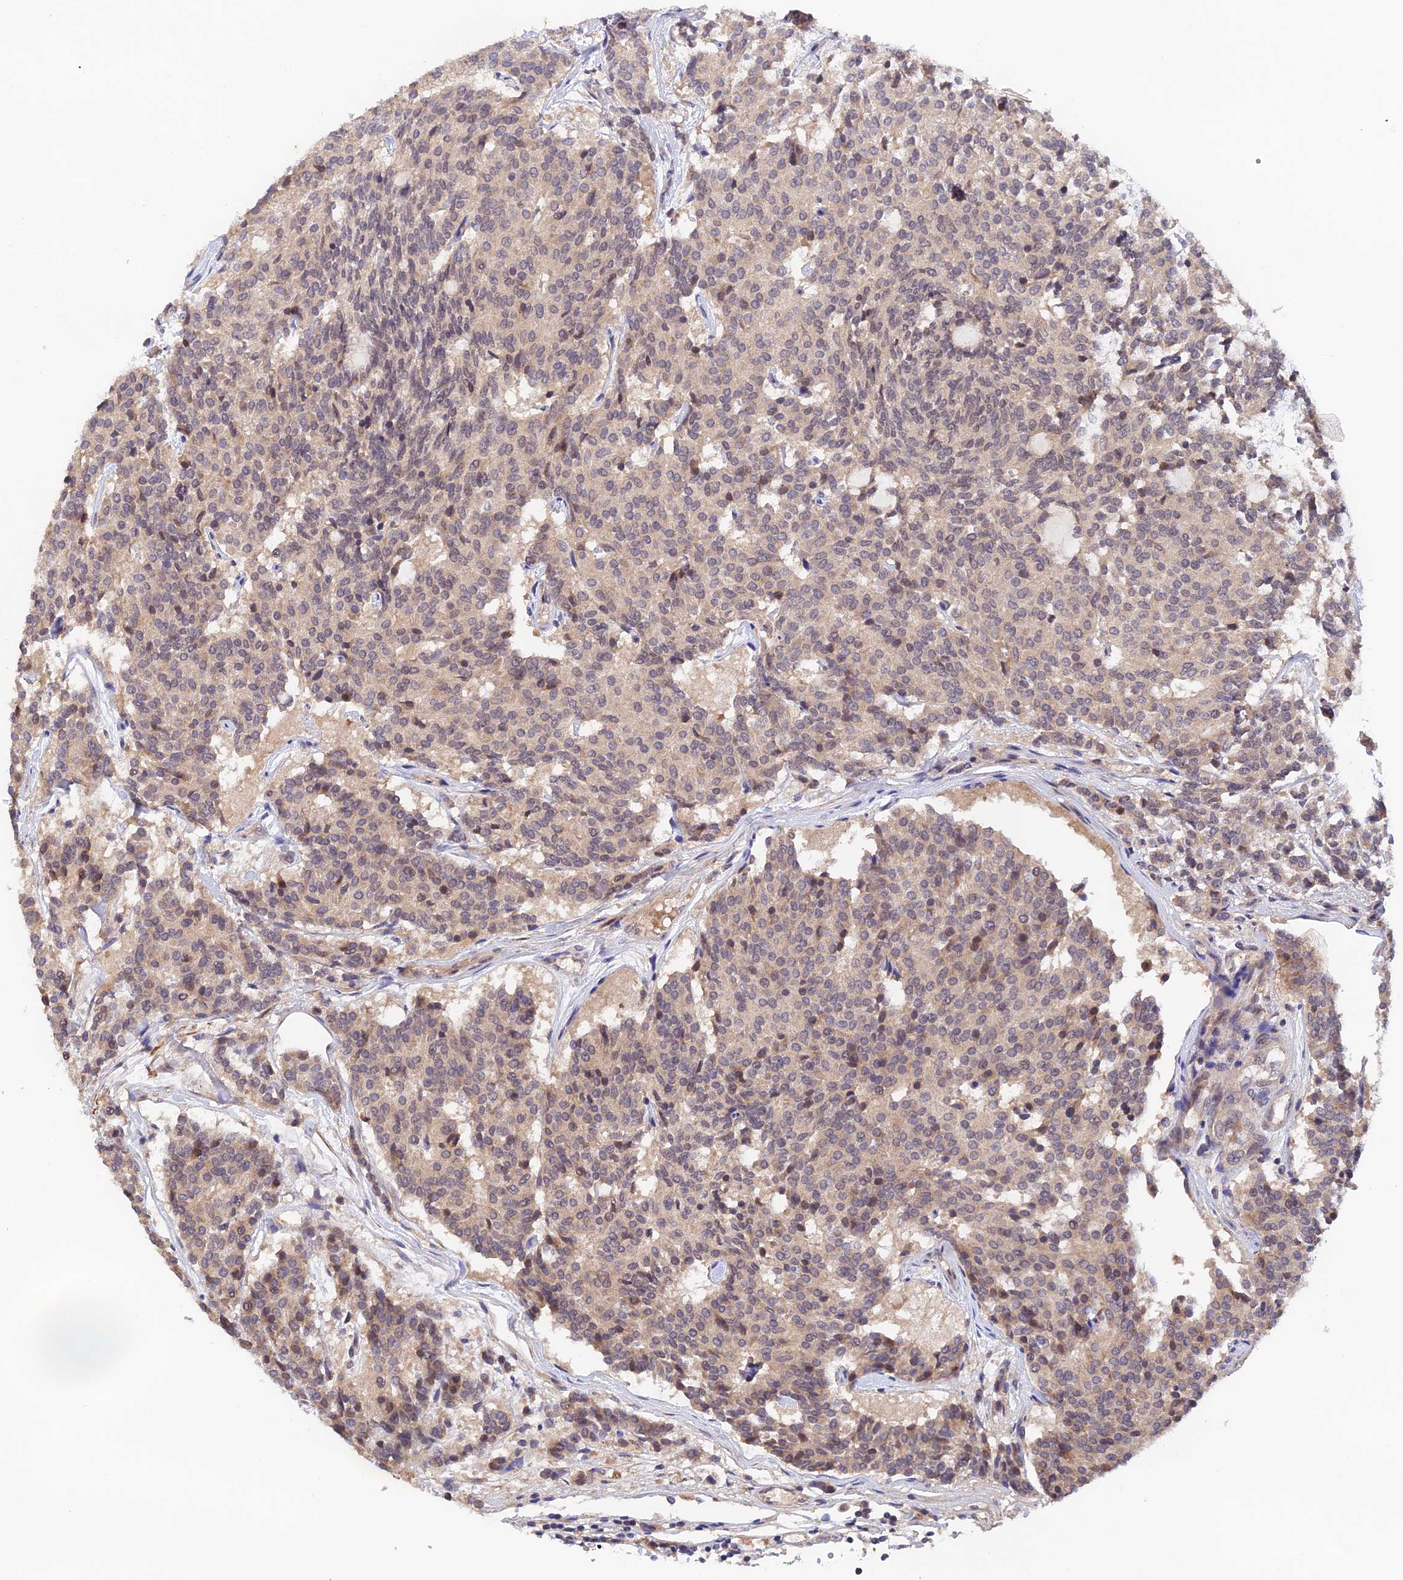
{"staining": {"intensity": "weak", "quantity": "<25%", "location": "nuclear"}, "tissue": "carcinoid", "cell_type": "Tumor cells", "image_type": "cancer", "snomed": [{"axis": "morphology", "description": "Carcinoid, malignant, NOS"}, {"axis": "topography", "description": "Pancreas"}], "caption": "Immunohistochemical staining of carcinoid exhibits no significant expression in tumor cells.", "gene": "CWH43", "patient": {"sex": "female", "age": 54}}